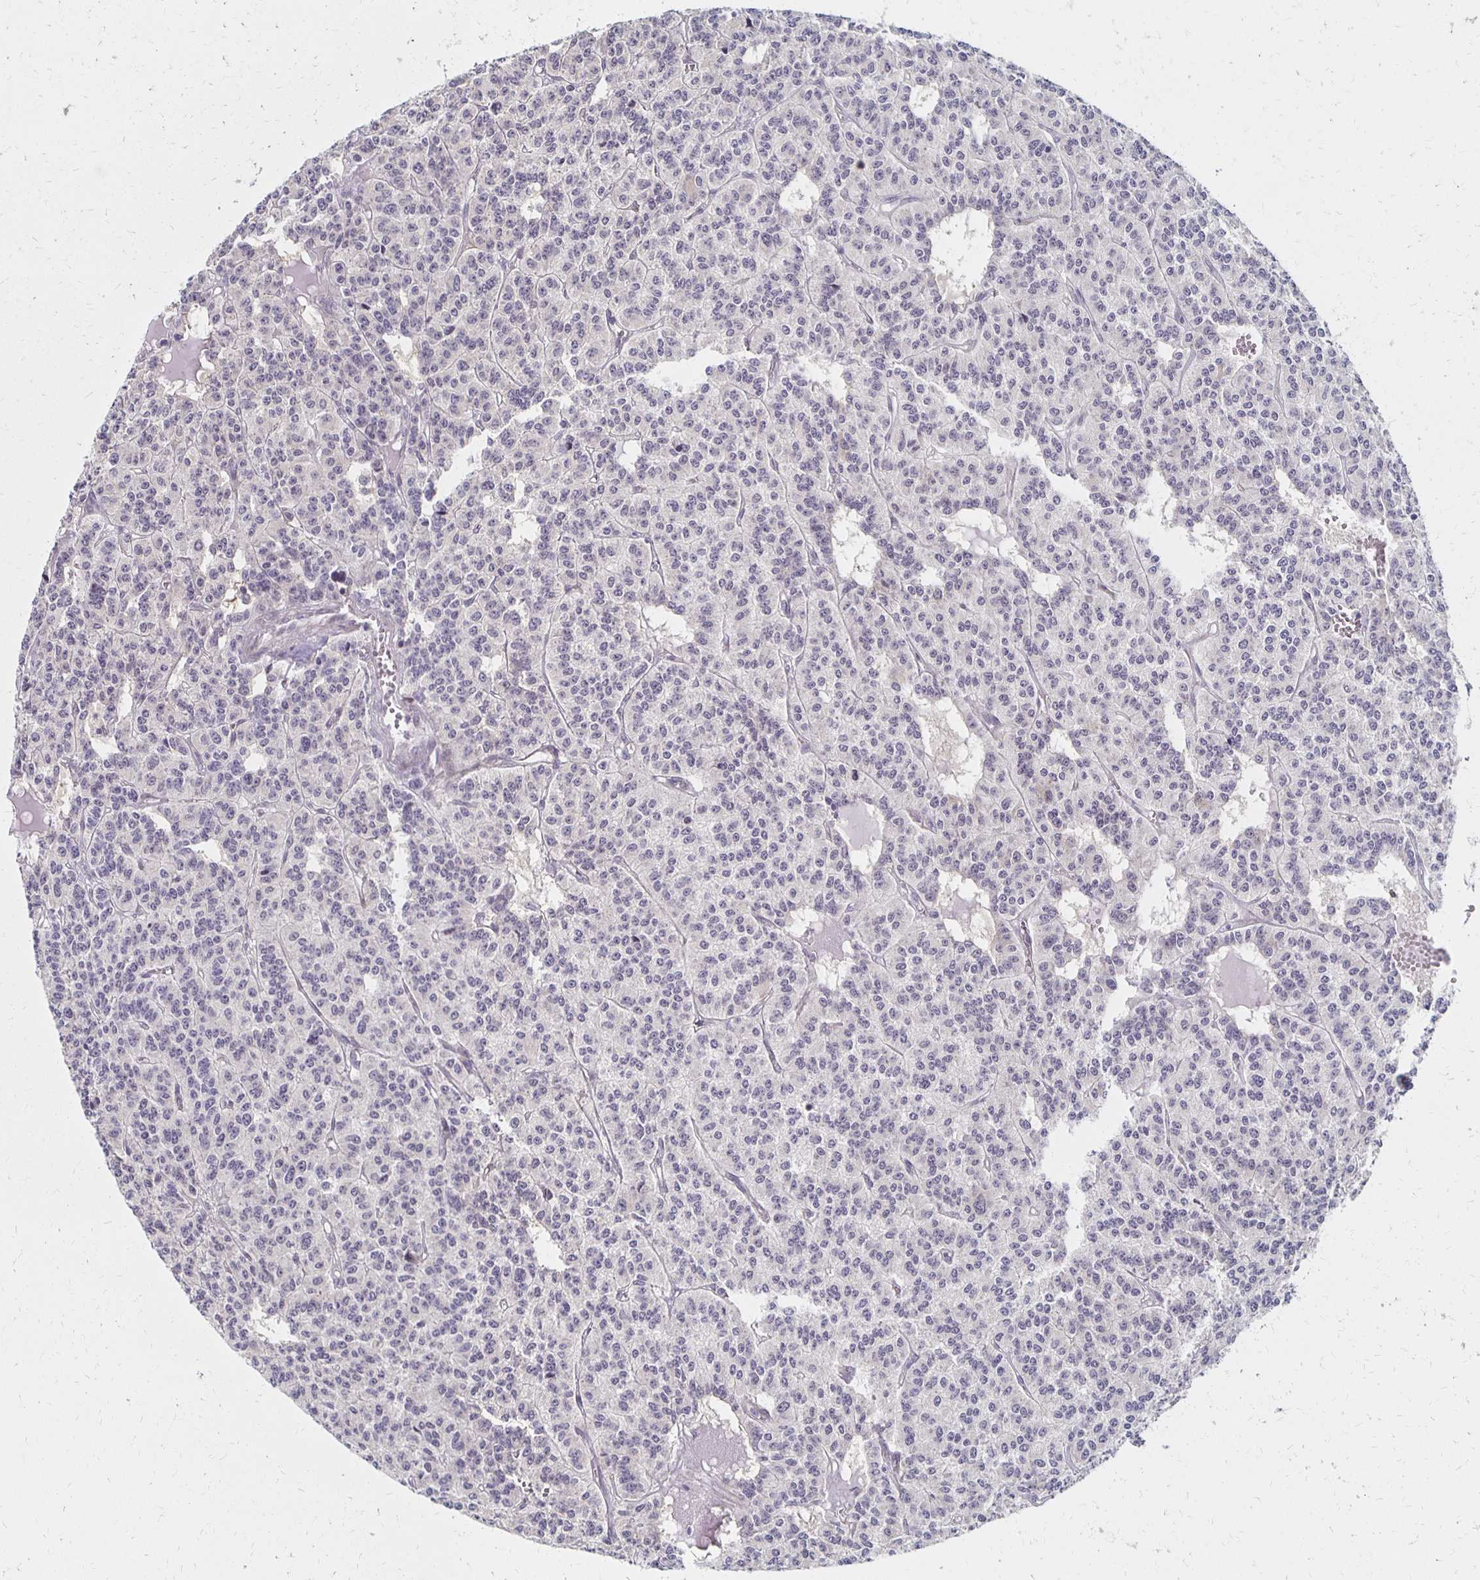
{"staining": {"intensity": "negative", "quantity": "none", "location": "none"}, "tissue": "carcinoid", "cell_type": "Tumor cells", "image_type": "cancer", "snomed": [{"axis": "morphology", "description": "Carcinoid, malignant, NOS"}, {"axis": "topography", "description": "Lung"}], "caption": "A photomicrograph of malignant carcinoid stained for a protein reveals no brown staining in tumor cells.", "gene": "PRKCB", "patient": {"sex": "female", "age": 71}}